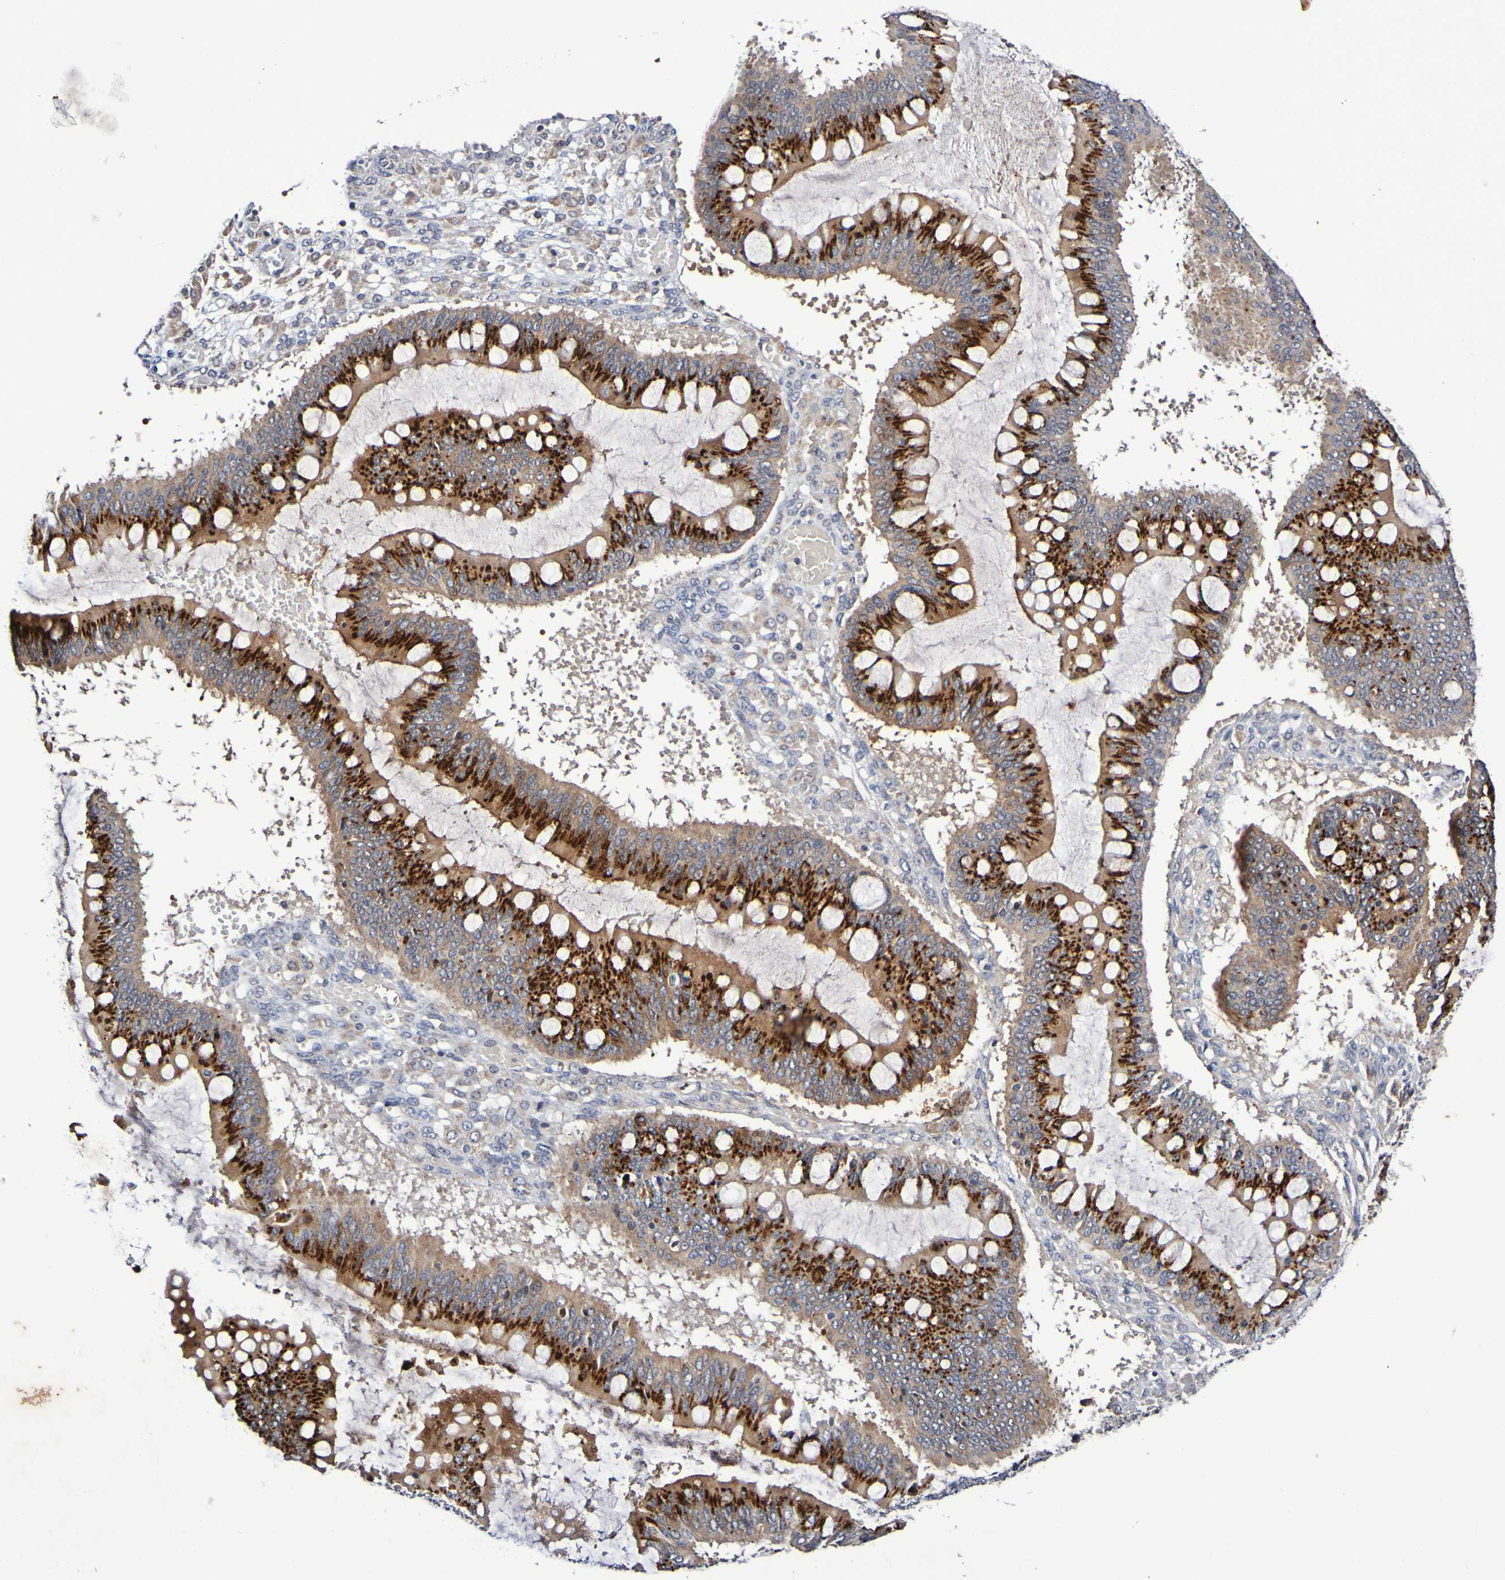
{"staining": {"intensity": "strong", "quantity": ">75%", "location": "cytoplasmic/membranous"}, "tissue": "ovarian cancer", "cell_type": "Tumor cells", "image_type": "cancer", "snomed": [{"axis": "morphology", "description": "Cystadenocarcinoma, mucinous, NOS"}, {"axis": "topography", "description": "Ovary"}], "caption": "Immunohistochemistry (DAB (3,3'-diaminobenzidine)) staining of human ovarian cancer (mucinous cystadenocarcinoma) exhibits strong cytoplasmic/membranous protein expression in about >75% of tumor cells.", "gene": "PTP4A2", "patient": {"sex": "female", "age": 73}}